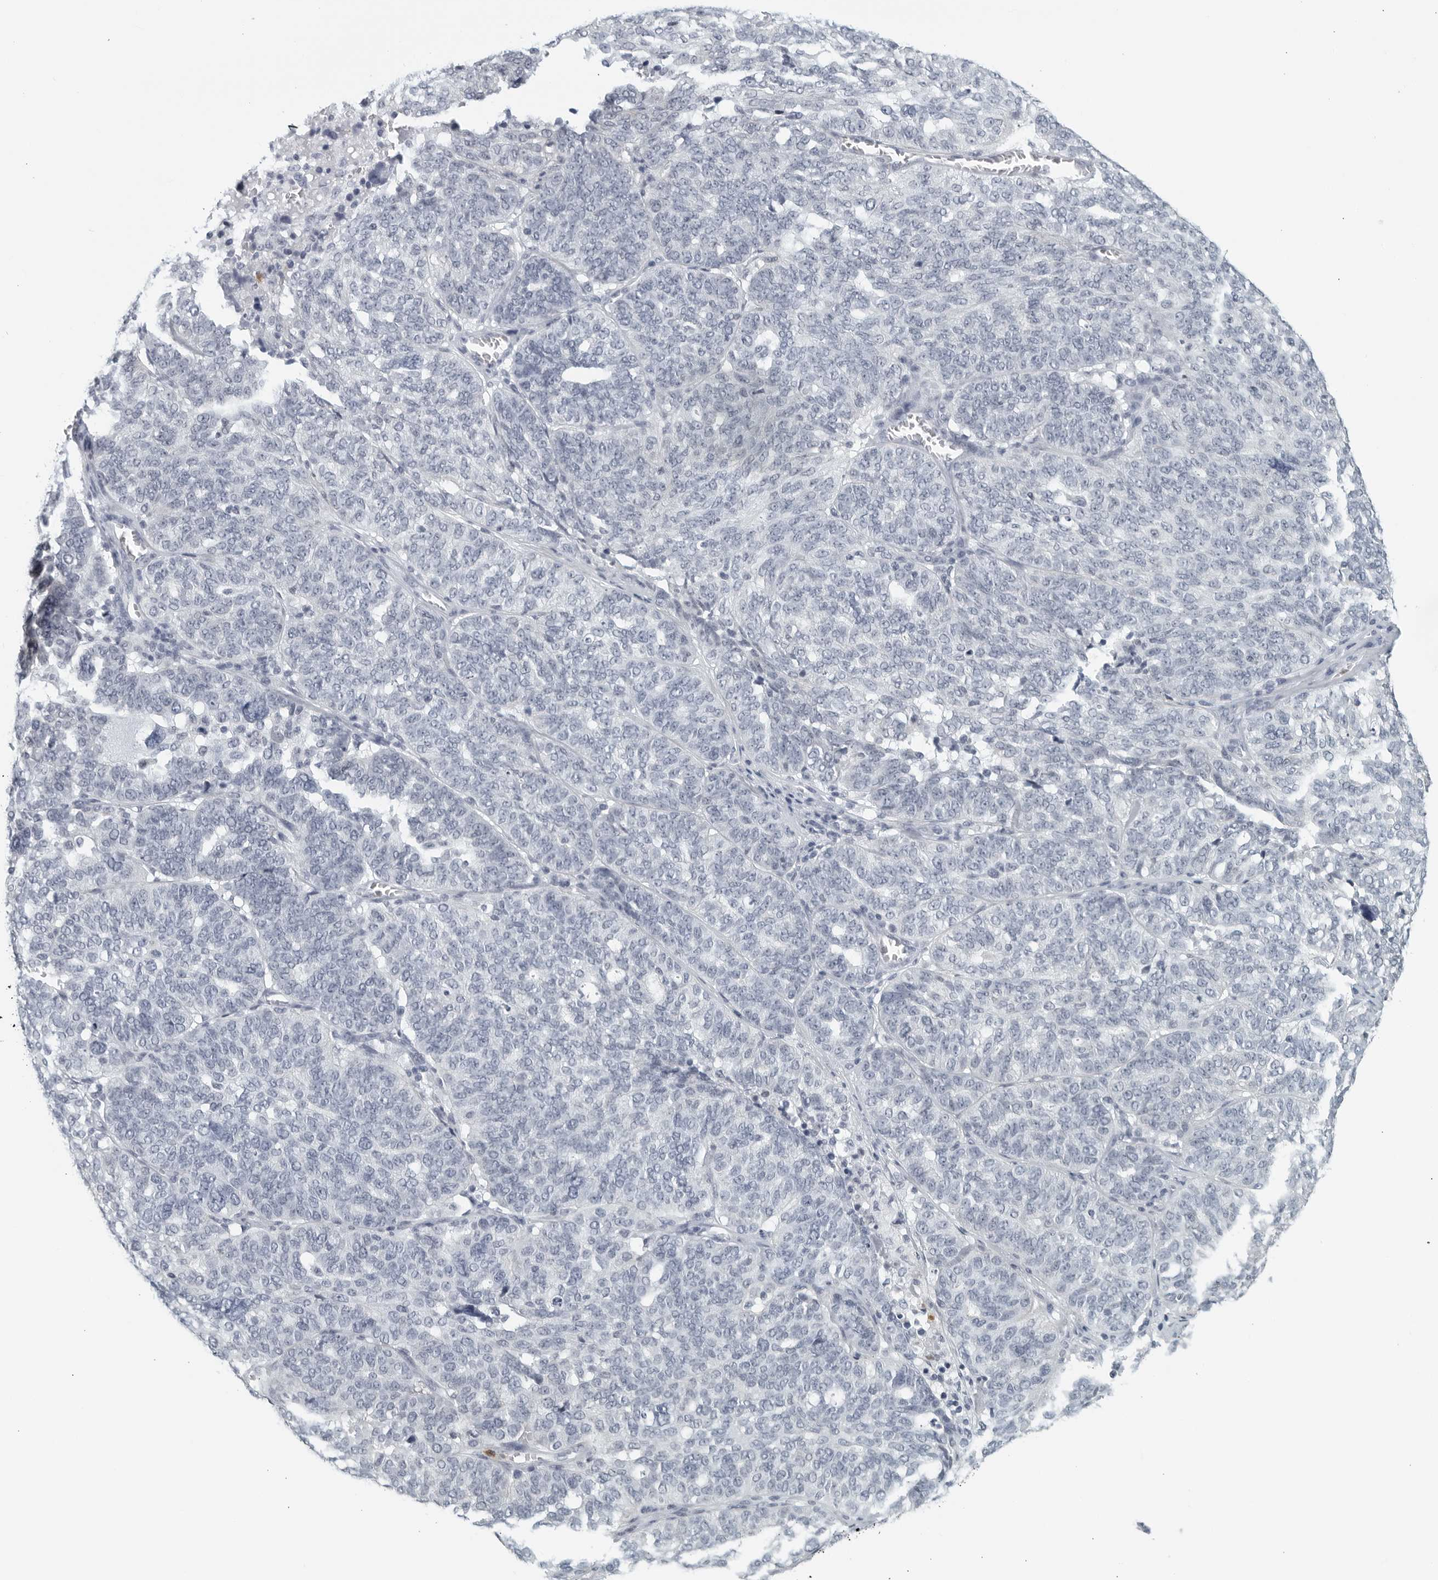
{"staining": {"intensity": "negative", "quantity": "none", "location": "none"}, "tissue": "ovarian cancer", "cell_type": "Tumor cells", "image_type": "cancer", "snomed": [{"axis": "morphology", "description": "Cystadenocarcinoma, serous, NOS"}, {"axis": "topography", "description": "Ovary"}], "caption": "Image shows no significant protein positivity in tumor cells of ovarian cancer. (DAB (3,3'-diaminobenzidine) IHC with hematoxylin counter stain).", "gene": "KLK7", "patient": {"sex": "female", "age": 59}}